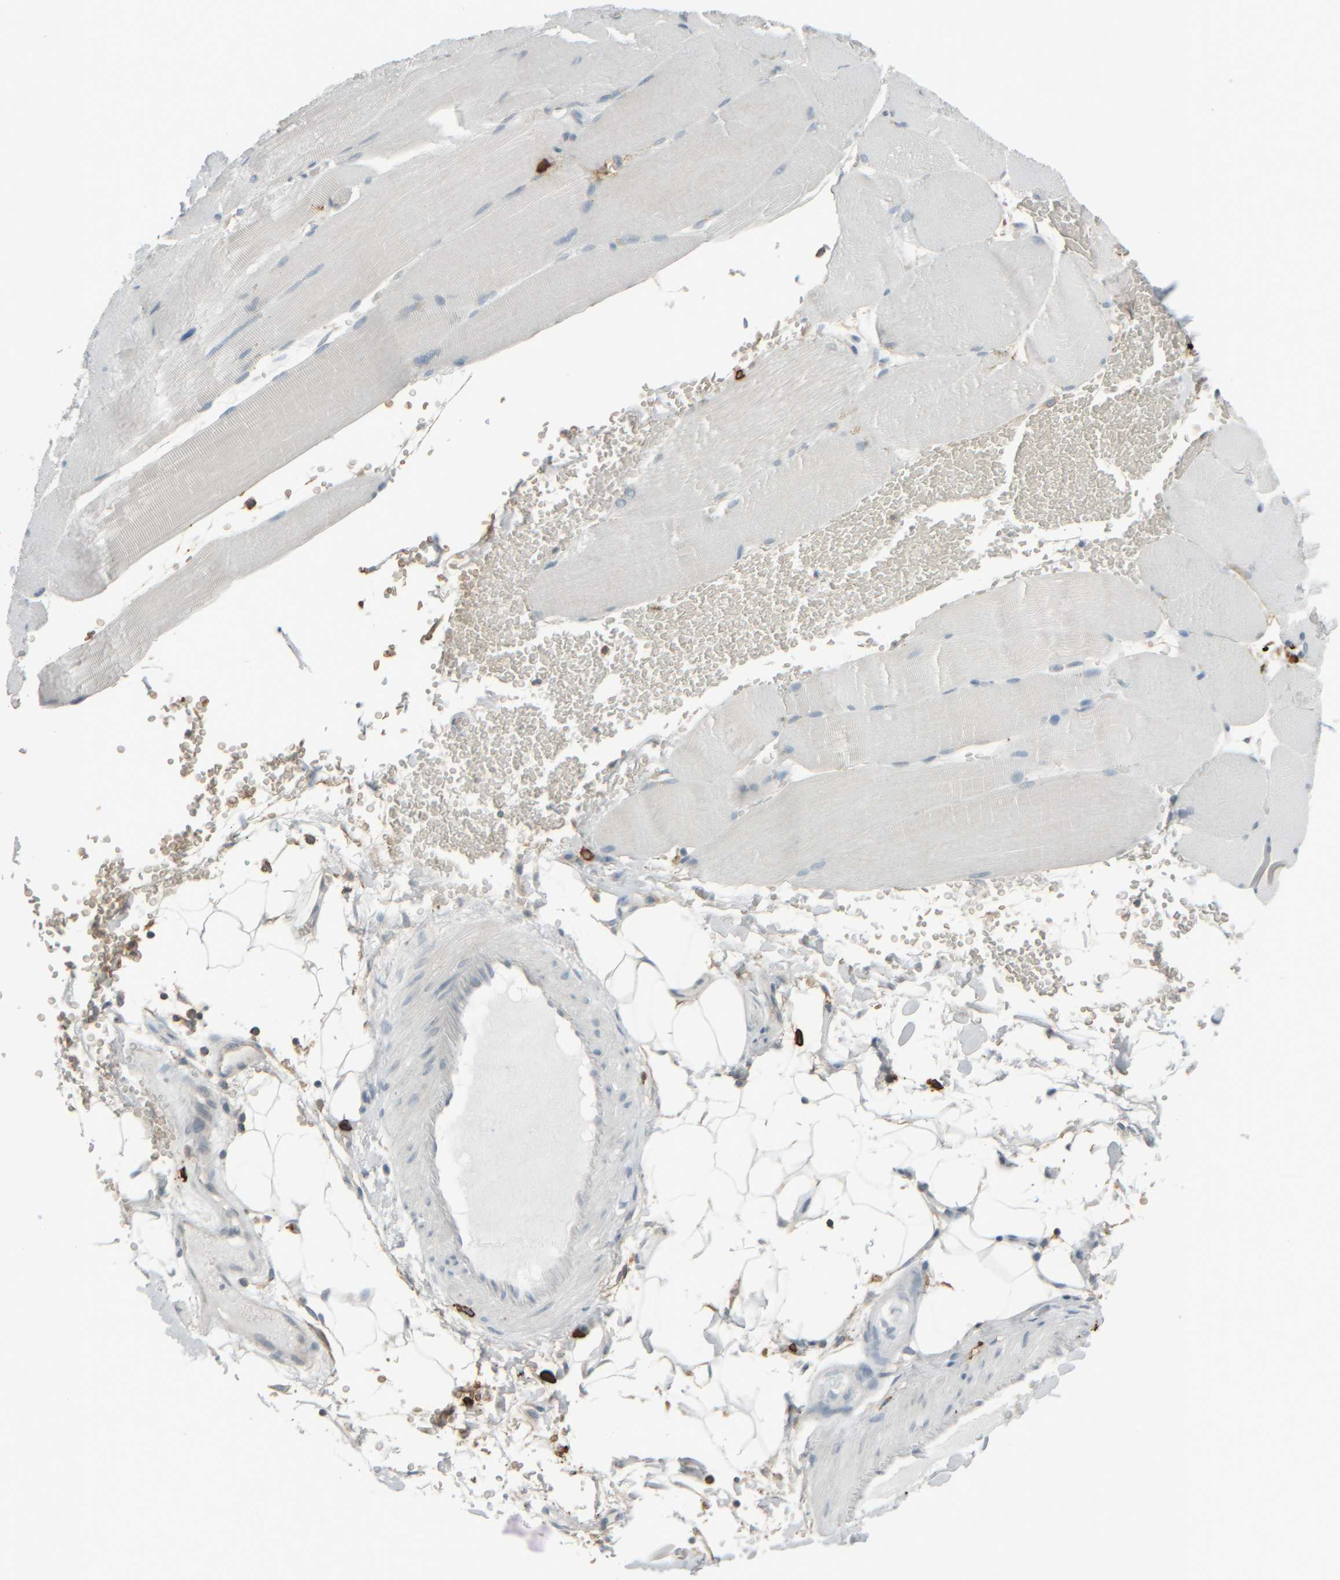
{"staining": {"intensity": "negative", "quantity": "none", "location": "none"}, "tissue": "skeletal muscle", "cell_type": "Myocytes", "image_type": "normal", "snomed": [{"axis": "morphology", "description": "Normal tissue, NOS"}, {"axis": "topography", "description": "Skin"}, {"axis": "topography", "description": "Skeletal muscle"}], "caption": "A high-resolution image shows IHC staining of unremarkable skeletal muscle, which displays no significant staining in myocytes.", "gene": "TPSAB1", "patient": {"sex": "male", "age": 83}}